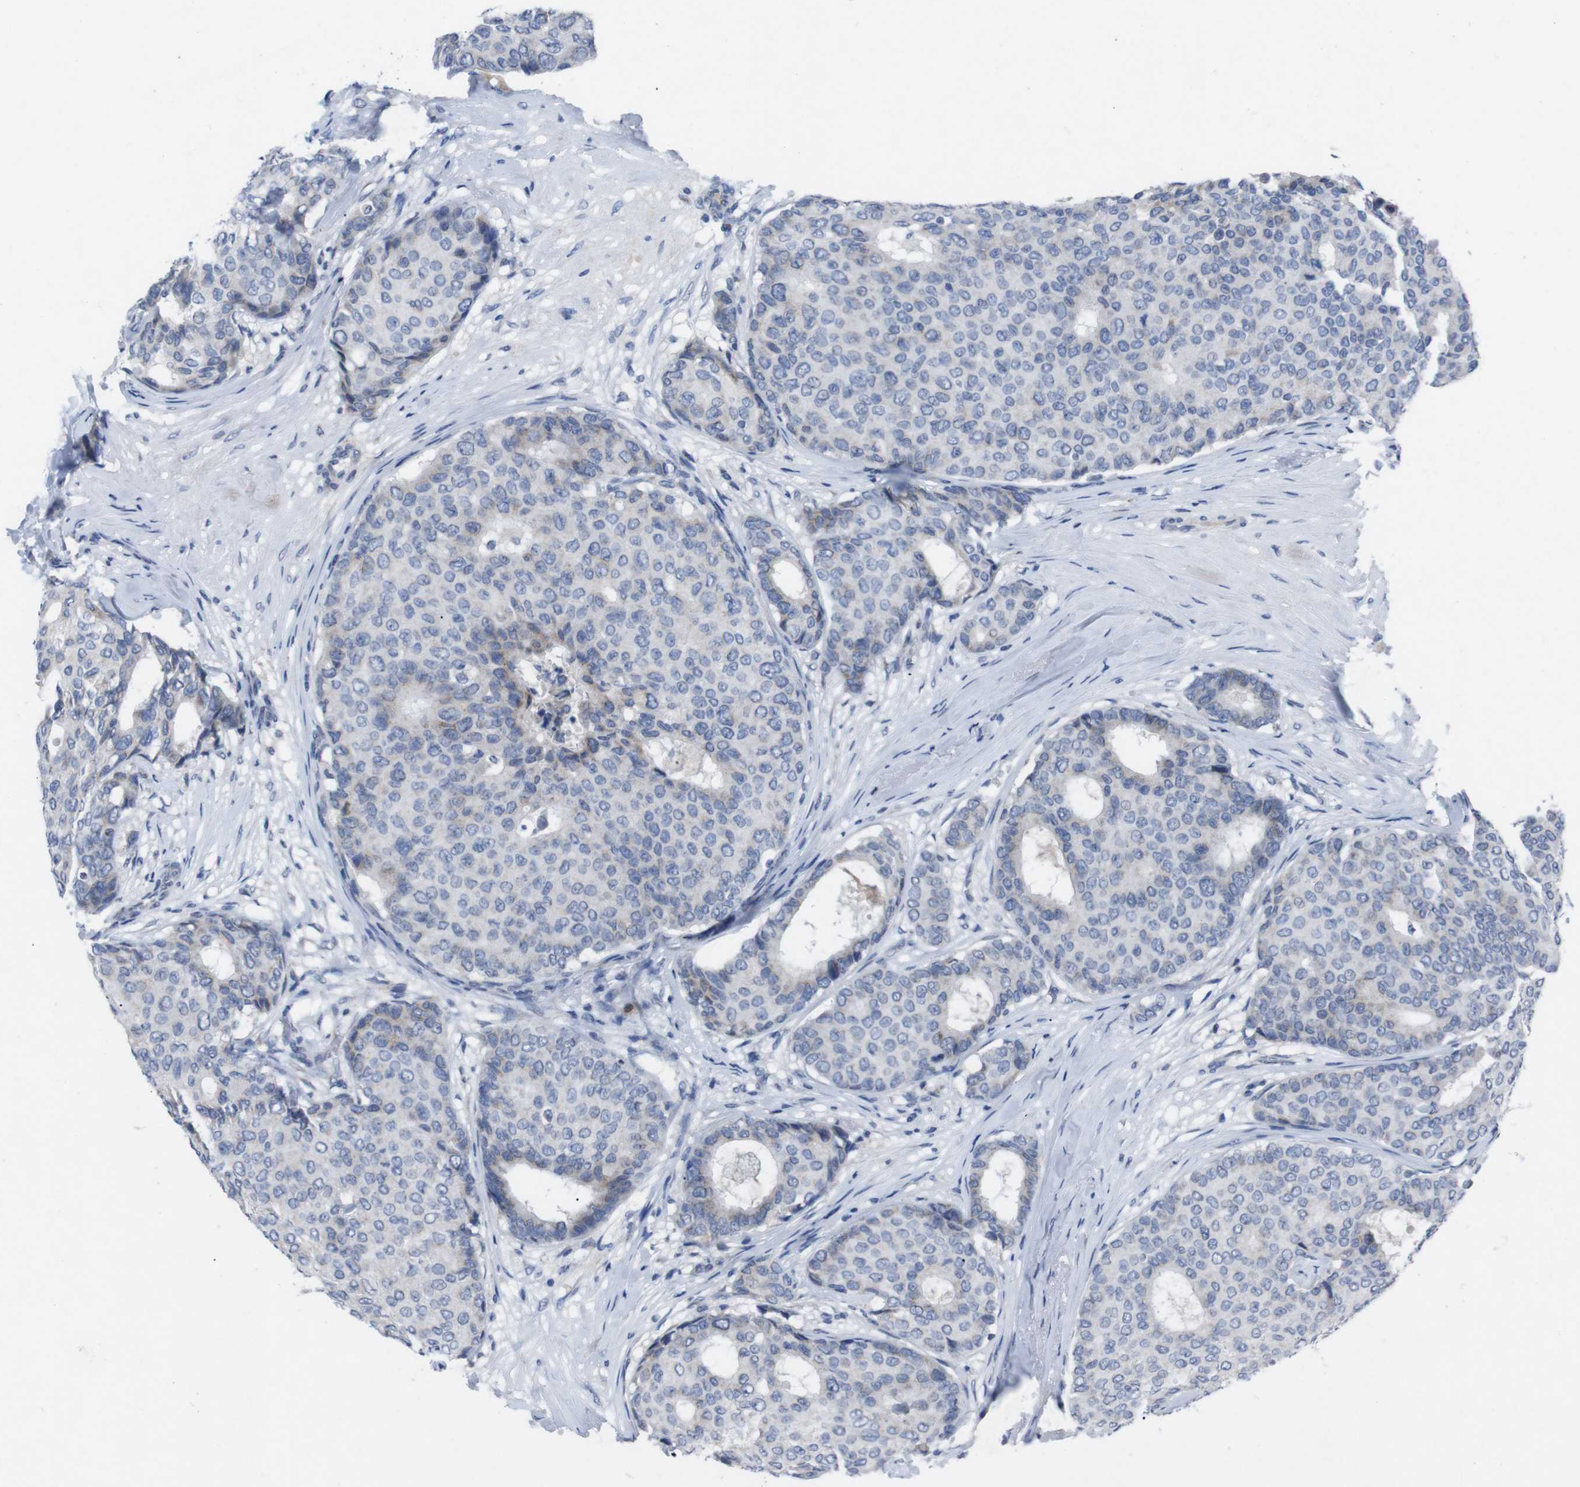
{"staining": {"intensity": "negative", "quantity": "none", "location": "none"}, "tissue": "breast cancer", "cell_type": "Tumor cells", "image_type": "cancer", "snomed": [{"axis": "morphology", "description": "Duct carcinoma"}, {"axis": "topography", "description": "Breast"}], "caption": "Breast invasive ductal carcinoma stained for a protein using IHC reveals no staining tumor cells.", "gene": "IRF4", "patient": {"sex": "female", "age": 75}}